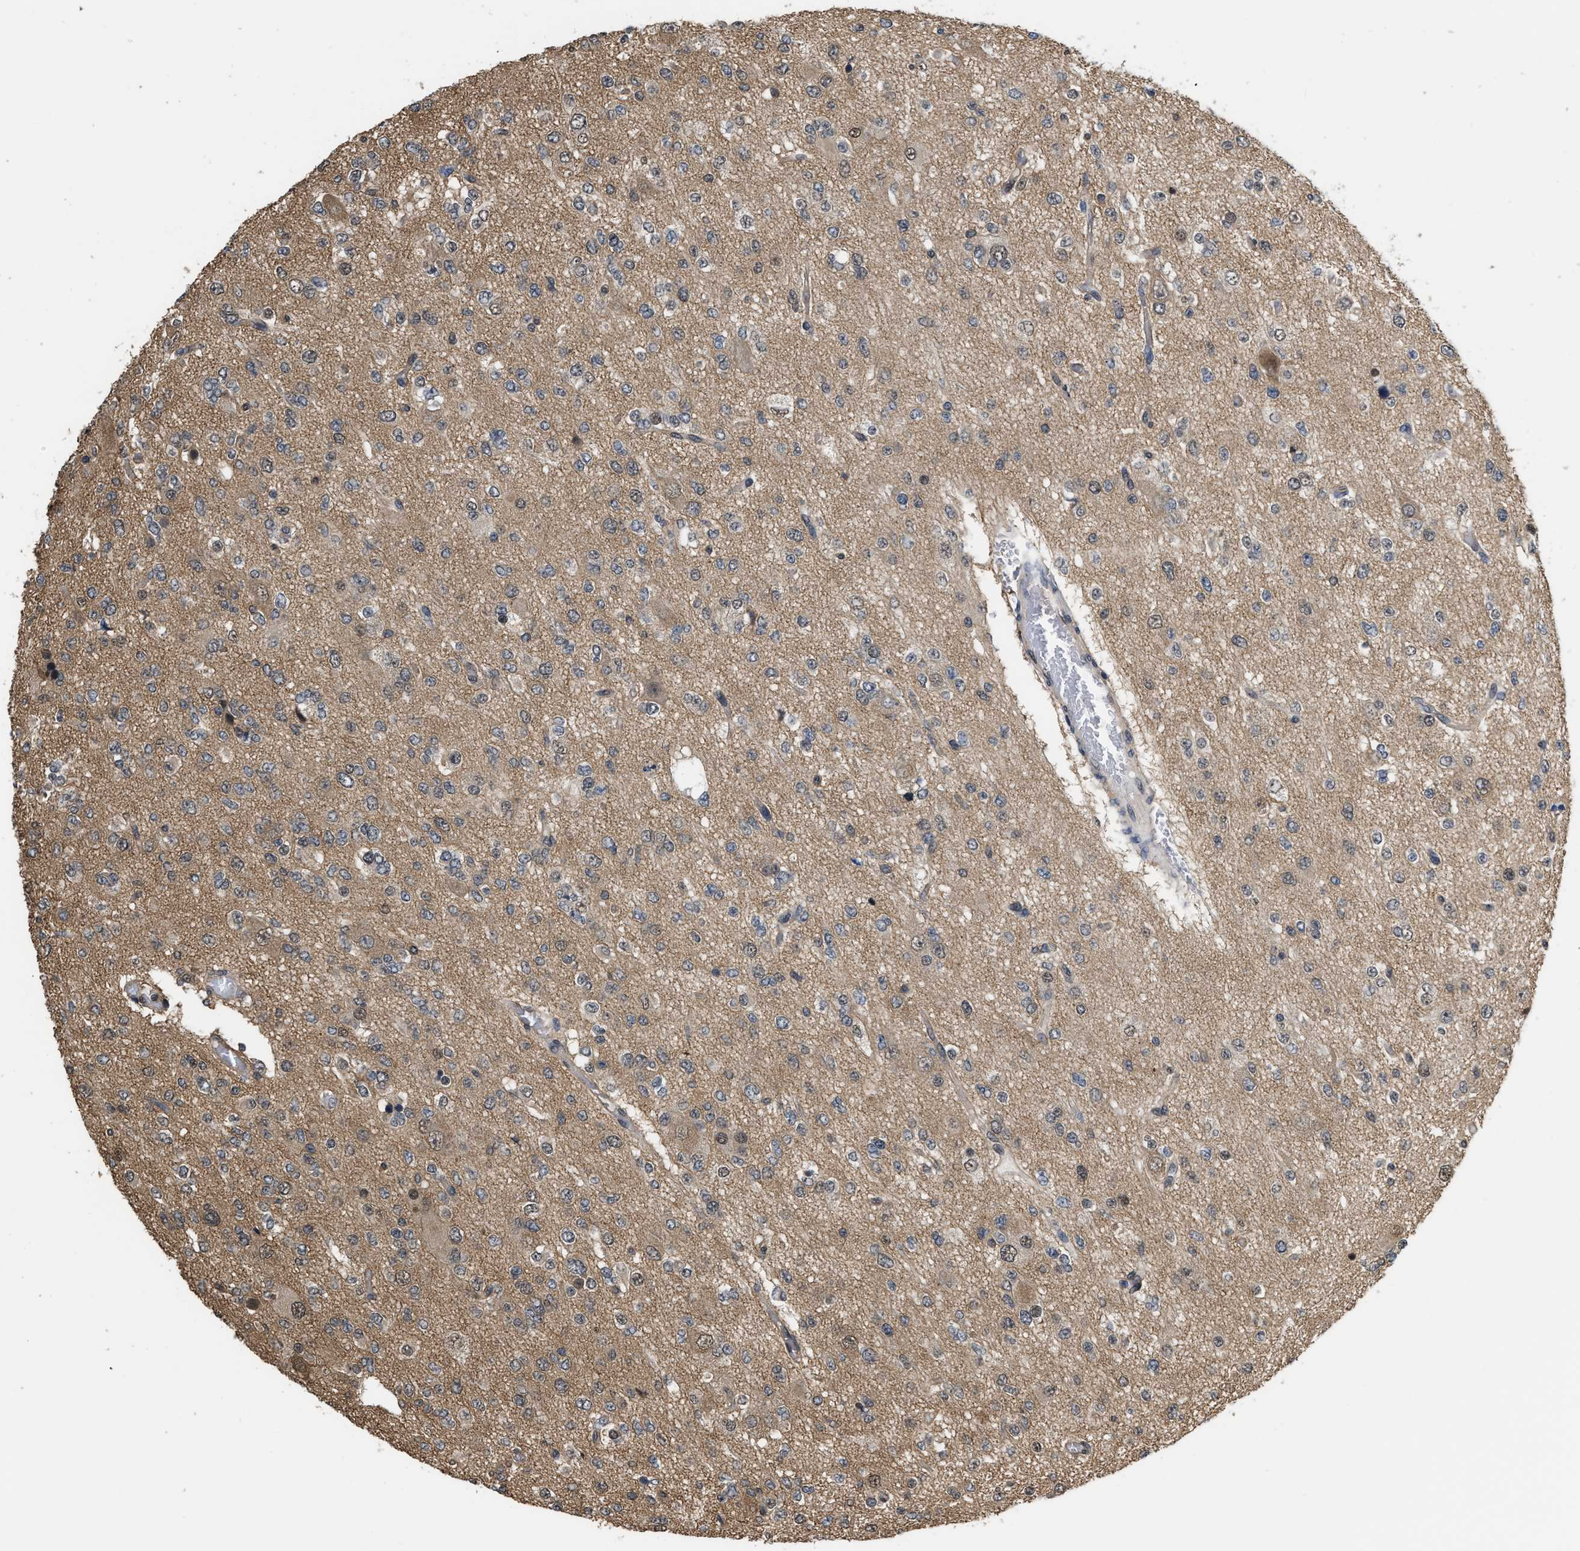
{"staining": {"intensity": "negative", "quantity": "none", "location": "none"}, "tissue": "glioma", "cell_type": "Tumor cells", "image_type": "cancer", "snomed": [{"axis": "morphology", "description": "Glioma, malignant, Low grade"}, {"axis": "topography", "description": "Brain"}], "caption": "Tumor cells show no significant protein positivity in glioma.", "gene": "SCAI", "patient": {"sex": "male", "age": 38}}